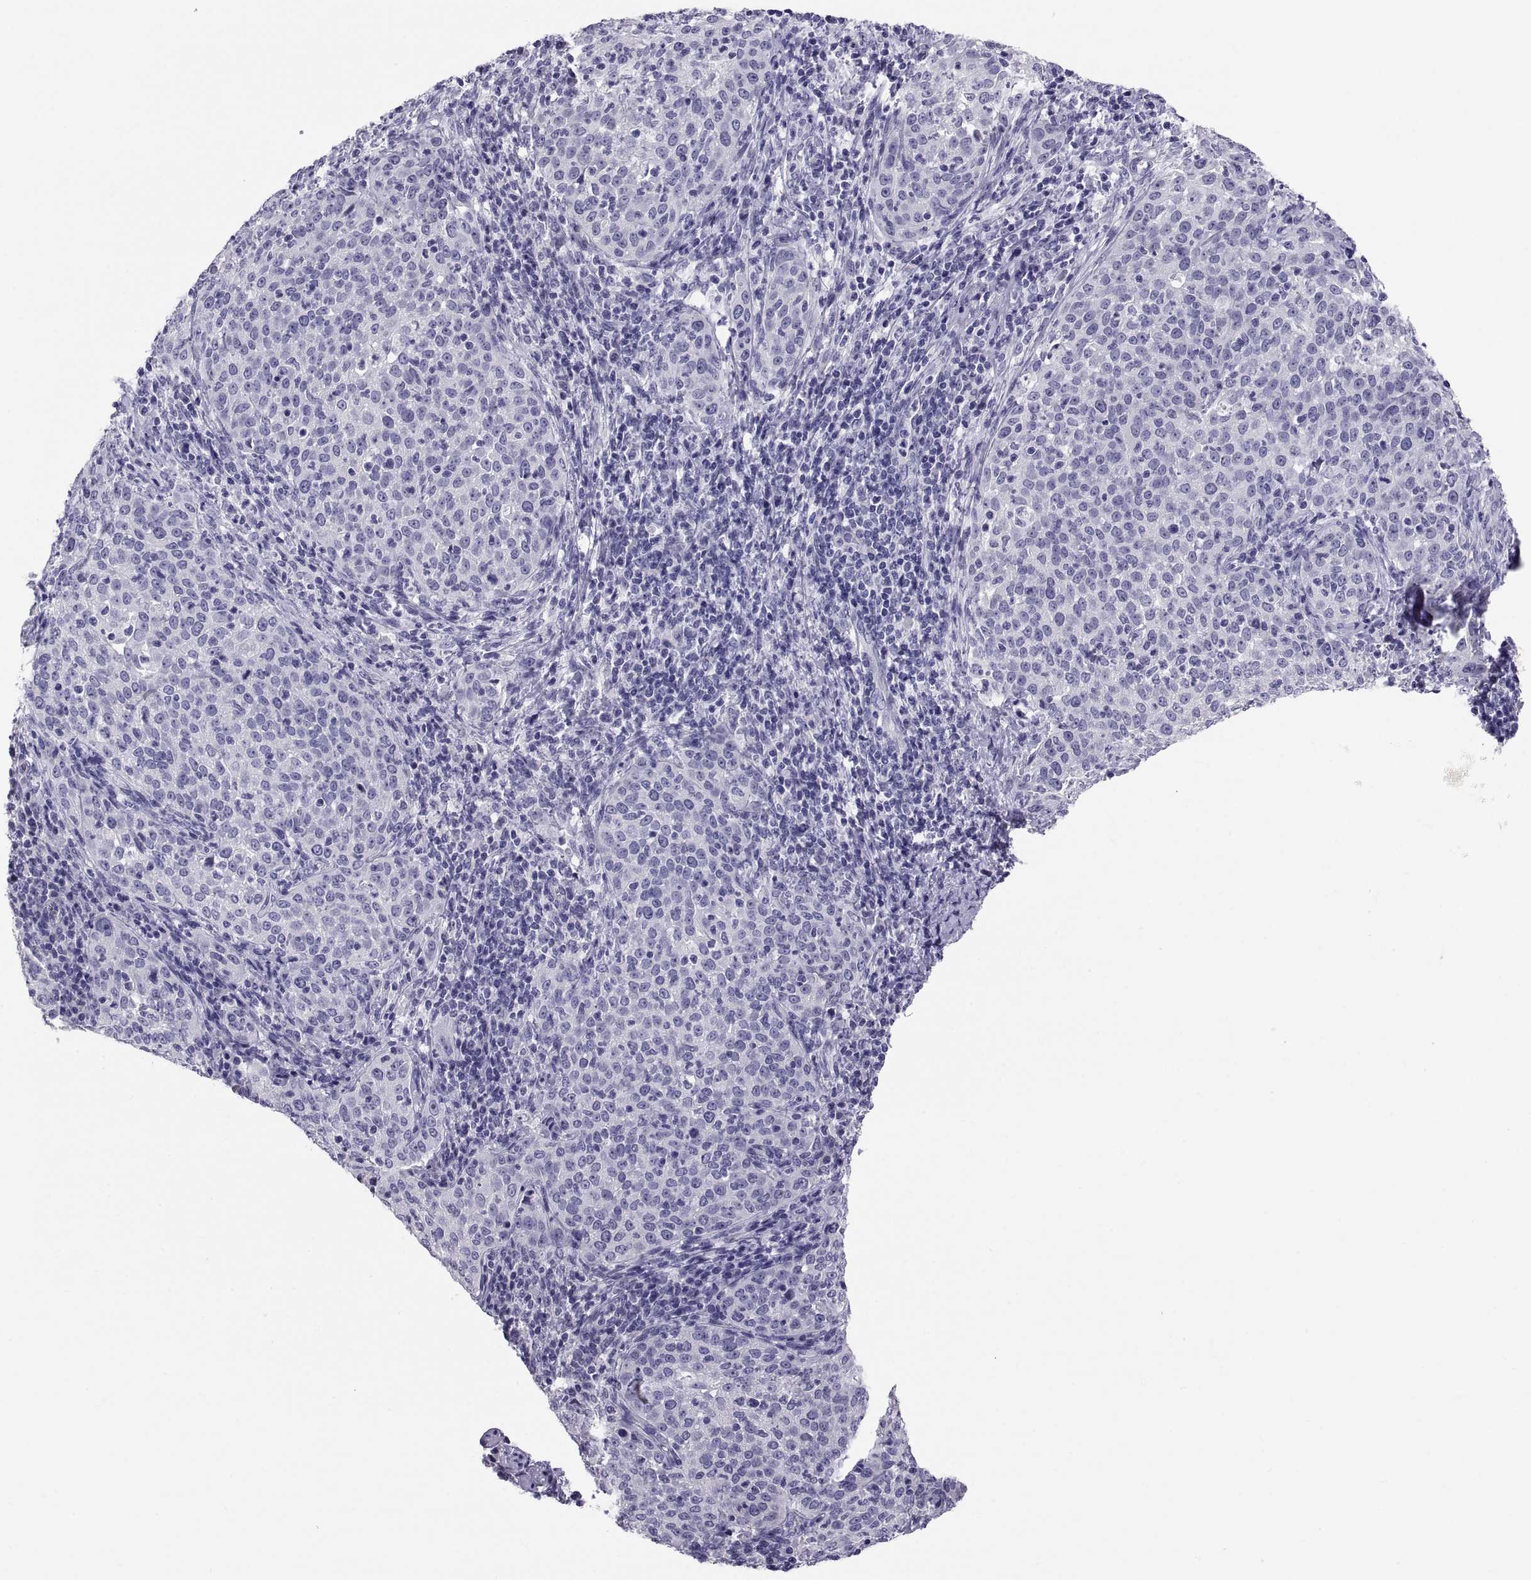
{"staining": {"intensity": "negative", "quantity": "none", "location": "none"}, "tissue": "cervical cancer", "cell_type": "Tumor cells", "image_type": "cancer", "snomed": [{"axis": "morphology", "description": "Squamous cell carcinoma, NOS"}, {"axis": "topography", "description": "Cervix"}], "caption": "This is an IHC photomicrograph of human cervical squamous cell carcinoma. There is no staining in tumor cells.", "gene": "FAM170A", "patient": {"sex": "female", "age": 51}}